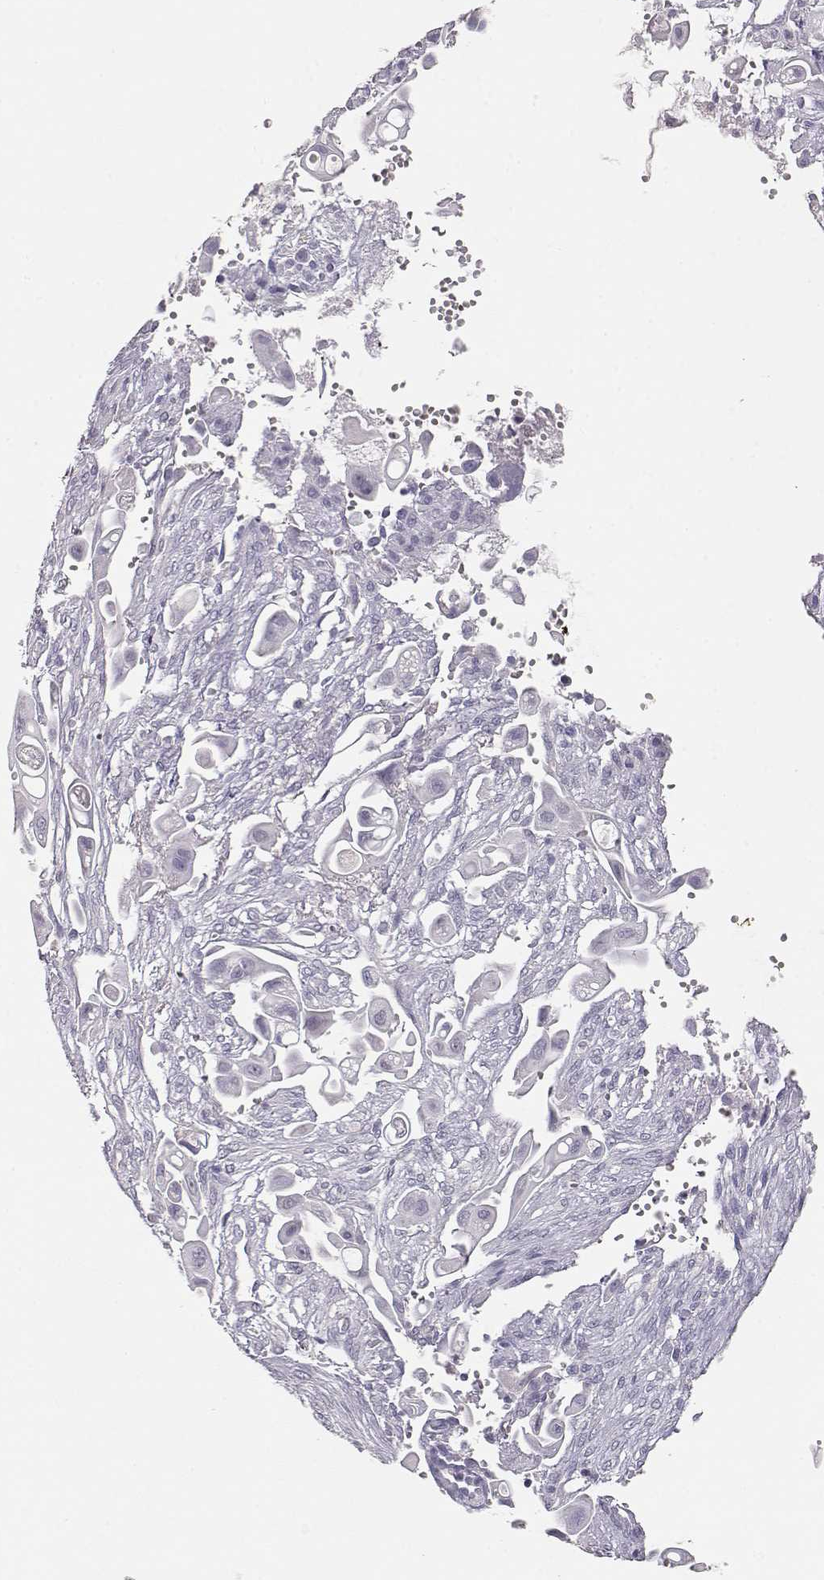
{"staining": {"intensity": "negative", "quantity": "none", "location": "none"}, "tissue": "pancreatic cancer", "cell_type": "Tumor cells", "image_type": "cancer", "snomed": [{"axis": "morphology", "description": "Adenocarcinoma, NOS"}, {"axis": "topography", "description": "Pancreas"}], "caption": "Pancreatic cancer was stained to show a protein in brown. There is no significant staining in tumor cells.", "gene": "TKTL1", "patient": {"sex": "male", "age": 50}}